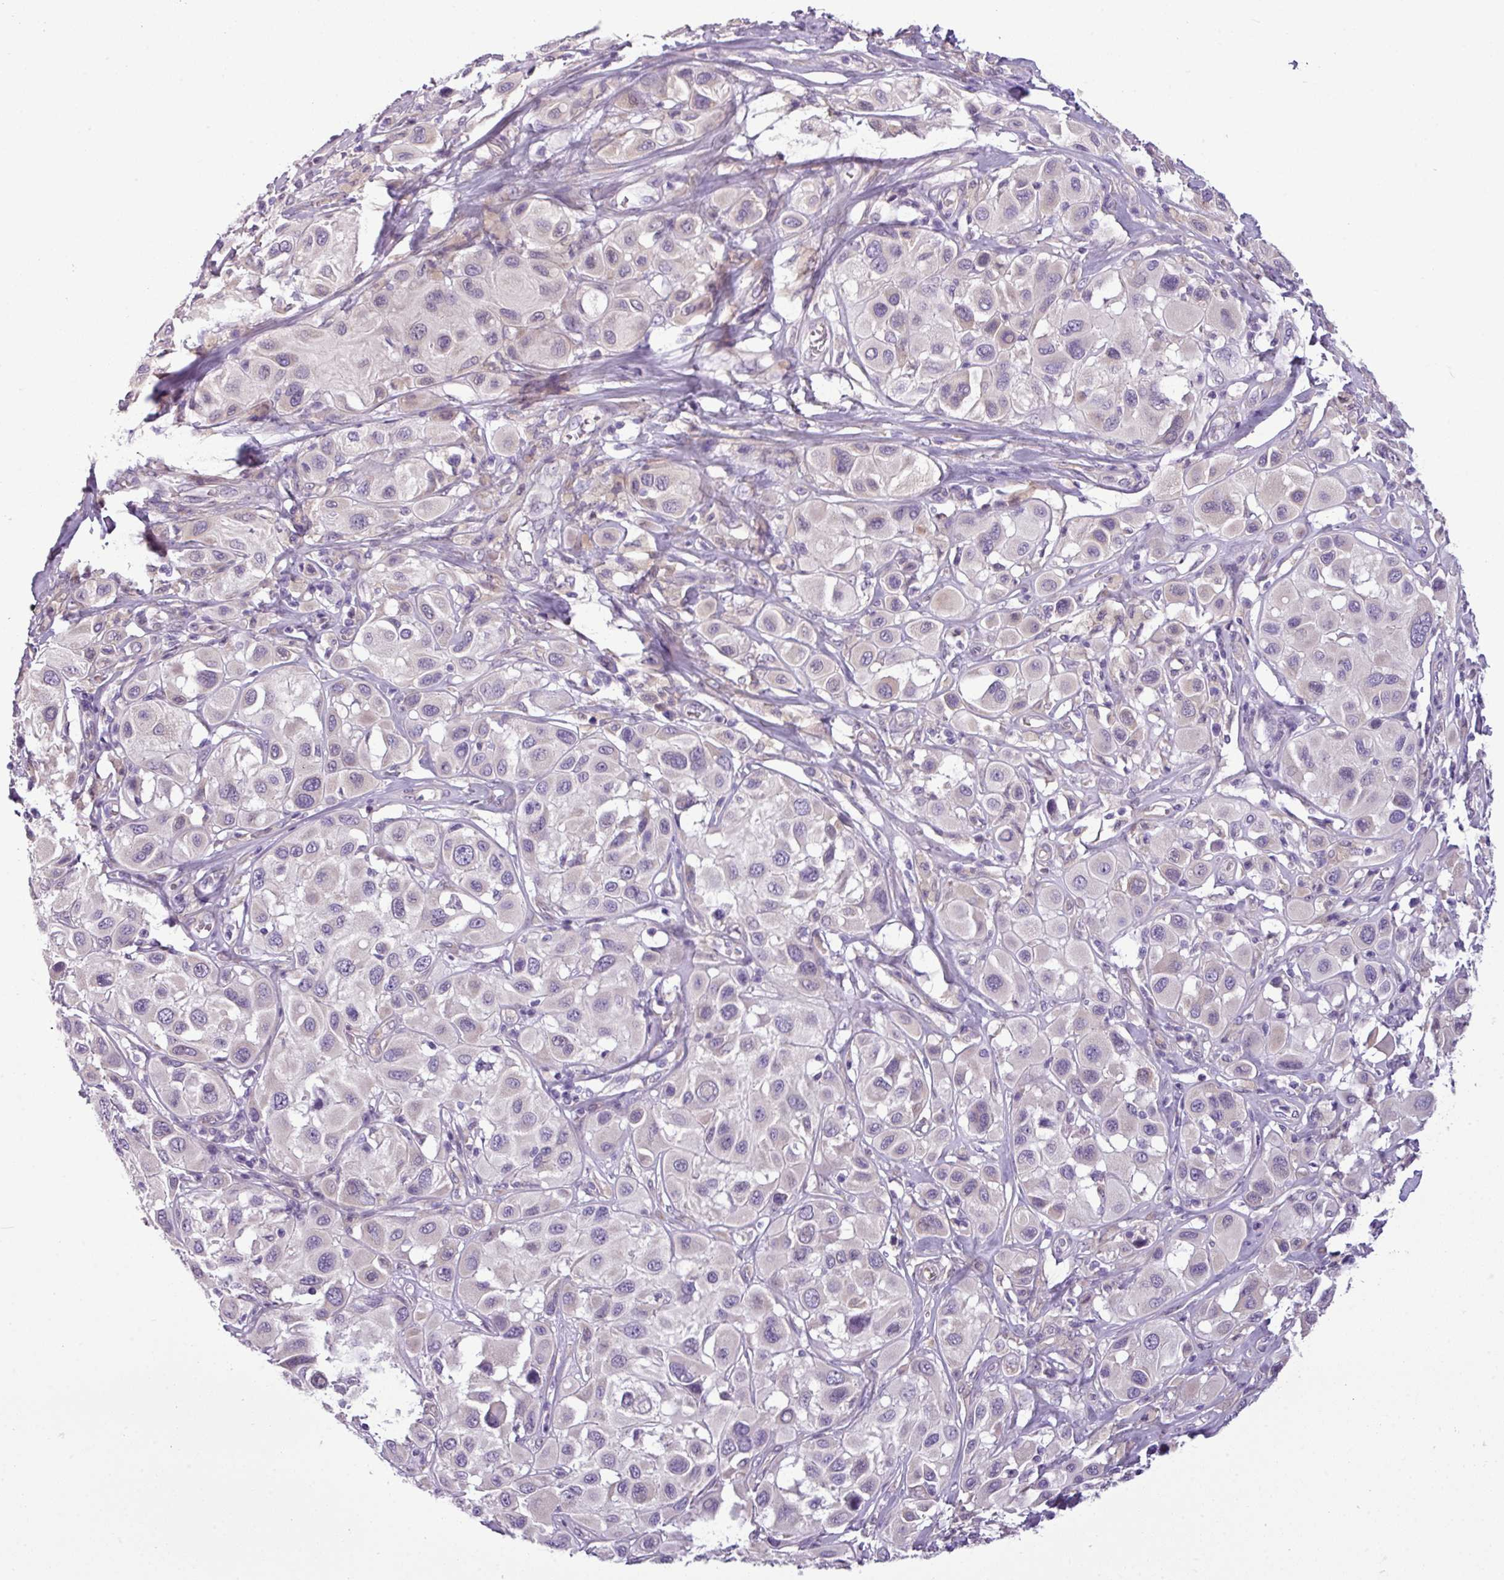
{"staining": {"intensity": "weak", "quantity": "<25%", "location": "cytoplasmic/membranous"}, "tissue": "melanoma", "cell_type": "Tumor cells", "image_type": "cancer", "snomed": [{"axis": "morphology", "description": "Malignant melanoma, Metastatic site"}, {"axis": "topography", "description": "Skin"}], "caption": "Malignant melanoma (metastatic site) was stained to show a protein in brown. There is no significant staining in tumor cells.", "gene": "TOR1AIP2", "patient": {"sex": "male", "age": 41}}